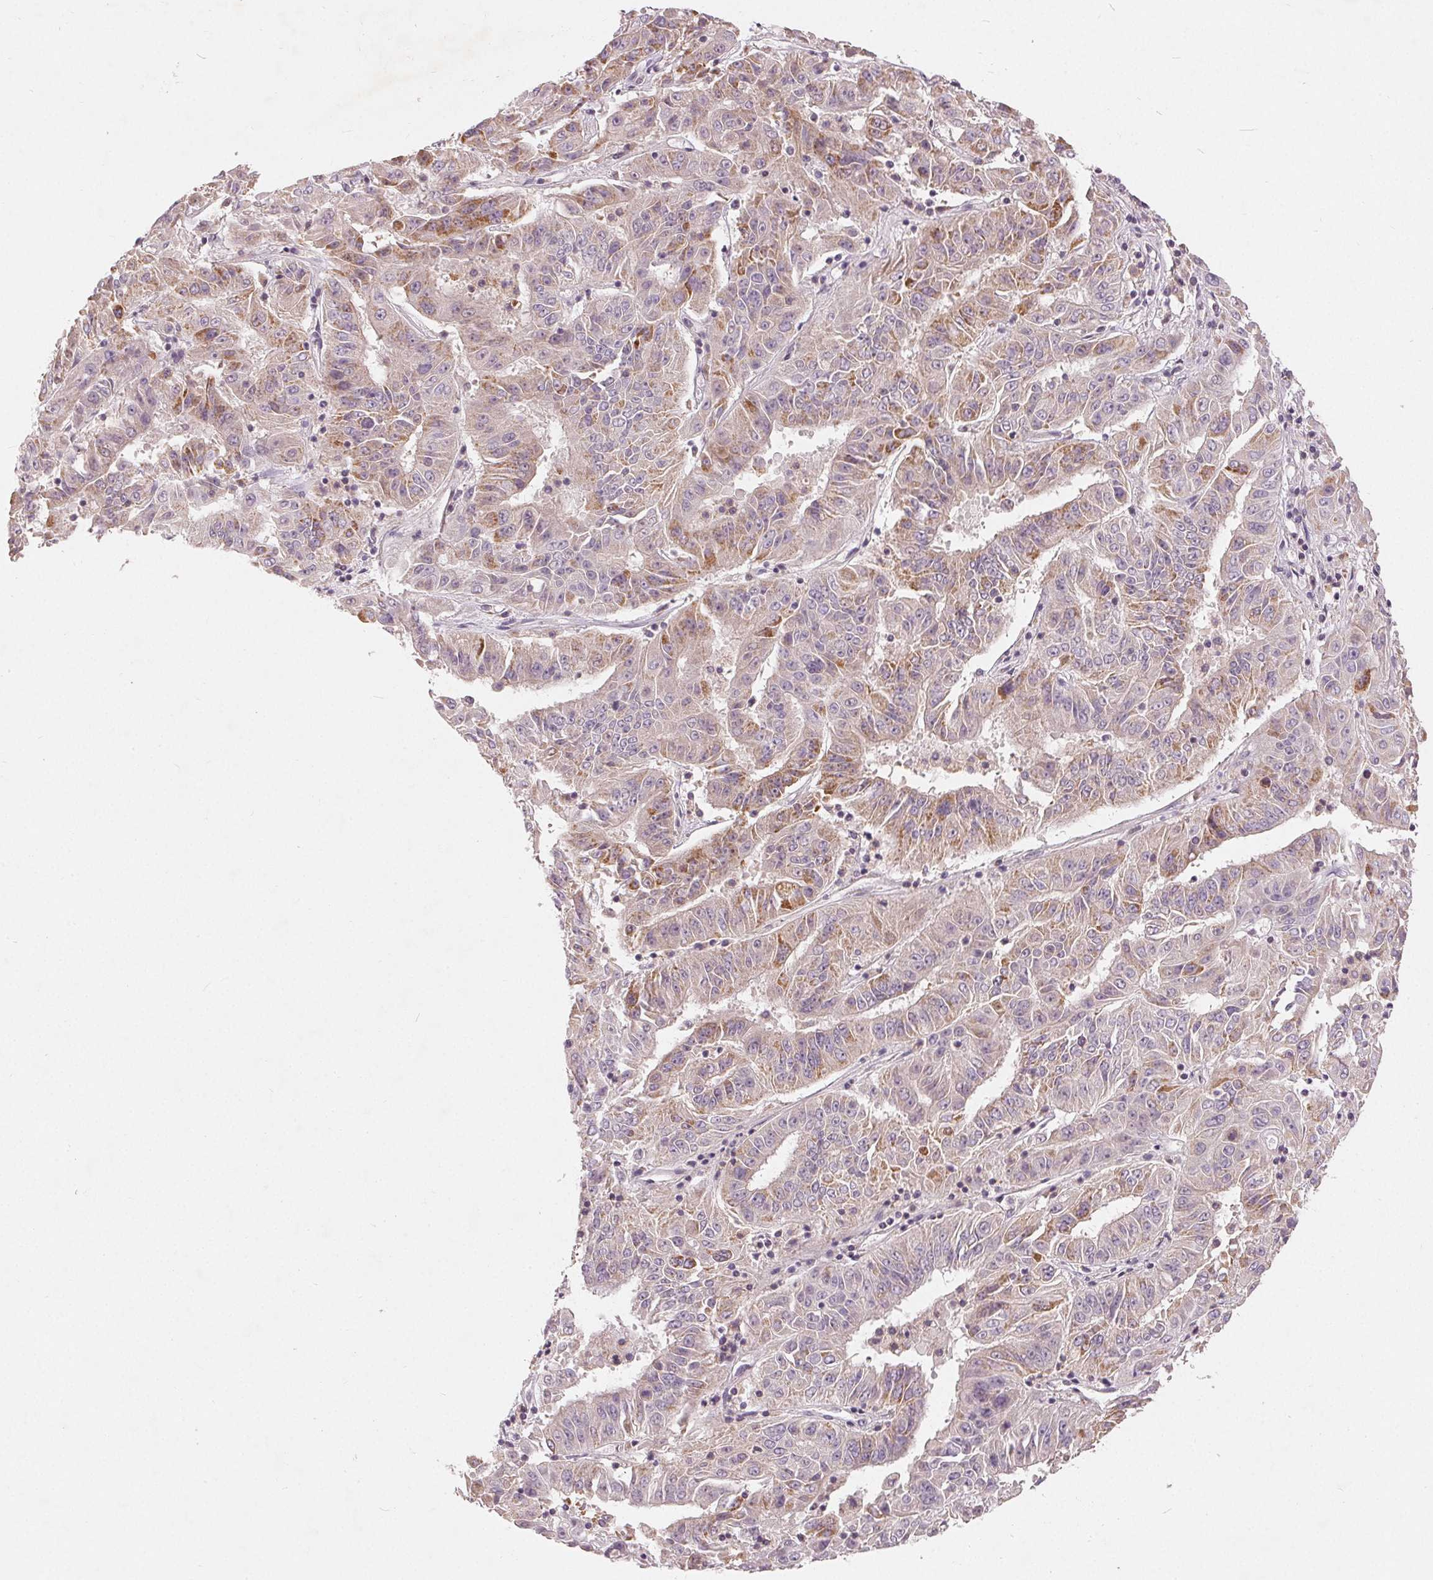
{"staining": {"intensity": "moderate", "quantity": "<25%", "location": "cytoplasmic/membranous"}, "tissue": "pancreatic cancer", "cell_type": "Tumor cells", "image_type": "cancer", "snomed": [{"axis": "morphology", "description": "Adenocarcinoma, NOS"}, {"axis": "topography", "description": "Pancreas"}], "caption": "An IHC micrograph of neoplastic tissue is shown. Protein staining in brown labels moderate cytoplasmic/membranous positivity in adenocarcinoma (pancreatic) within tumor cells.", "gene": "TRIM60", "patient": {"sex": "male", "age": 63}}